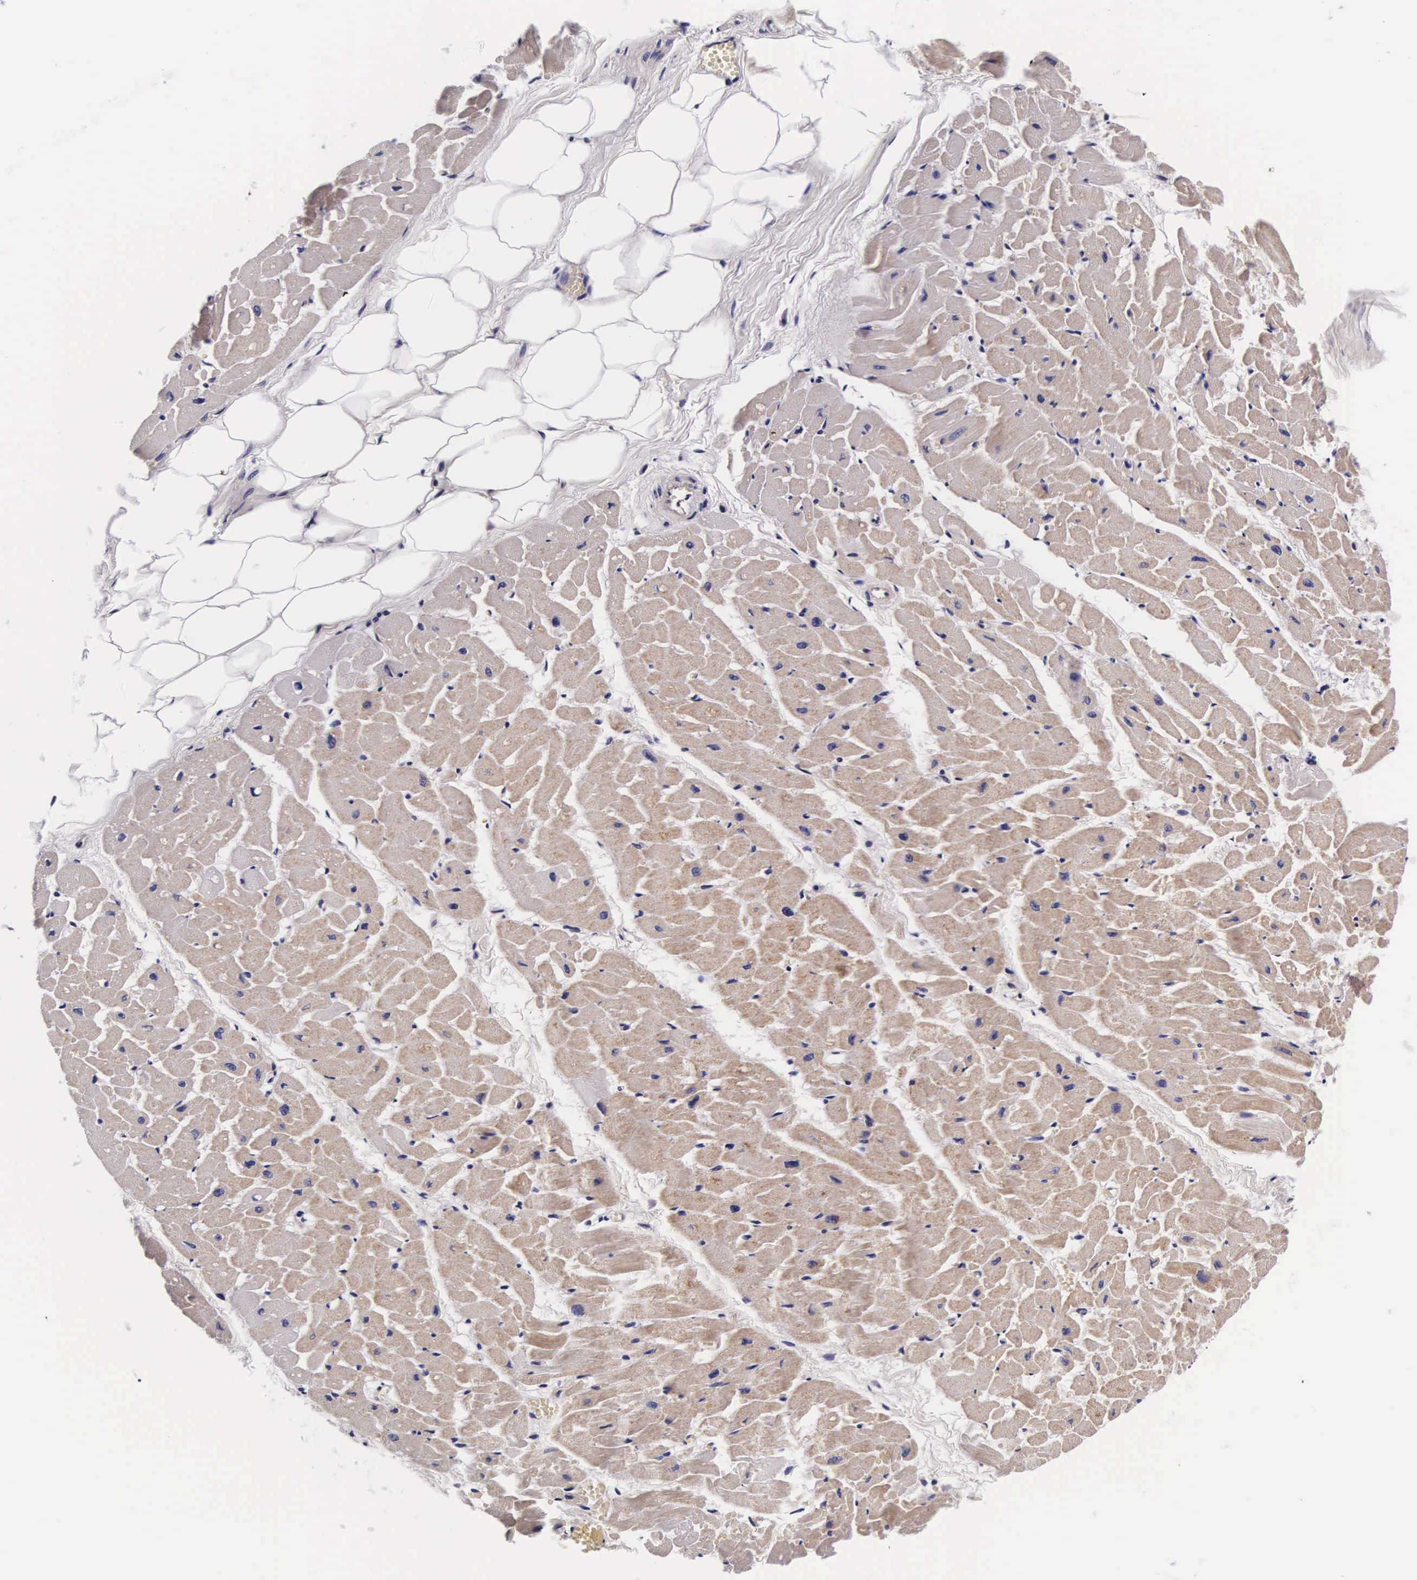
{"staining": {"intensity": "weak", "quantity": "25%-75%", "location": "cytoplasmic/membranous"}, "tissue": "heart muscle", "cell_type": "Cardiomyocytes", "image_type": "normal", "snomed": [{"axis": "morphology", "description": "Normal tissue, NOS"}, {"axis": "topography", "description": "Heart"}], "caption": "Immunohistochemistry (IHC) histopathology image of normal heart muscle: heart muscle stained using immunohistochemistry displays low levels of weak protein expression localized specifically in the cytoplasmic/membranous of cardiomyocytes, appearing as a cytoplasmic/membranous brown color.", "gene": "PHETA2", "patient": {"sex": "female", "age": 19}}